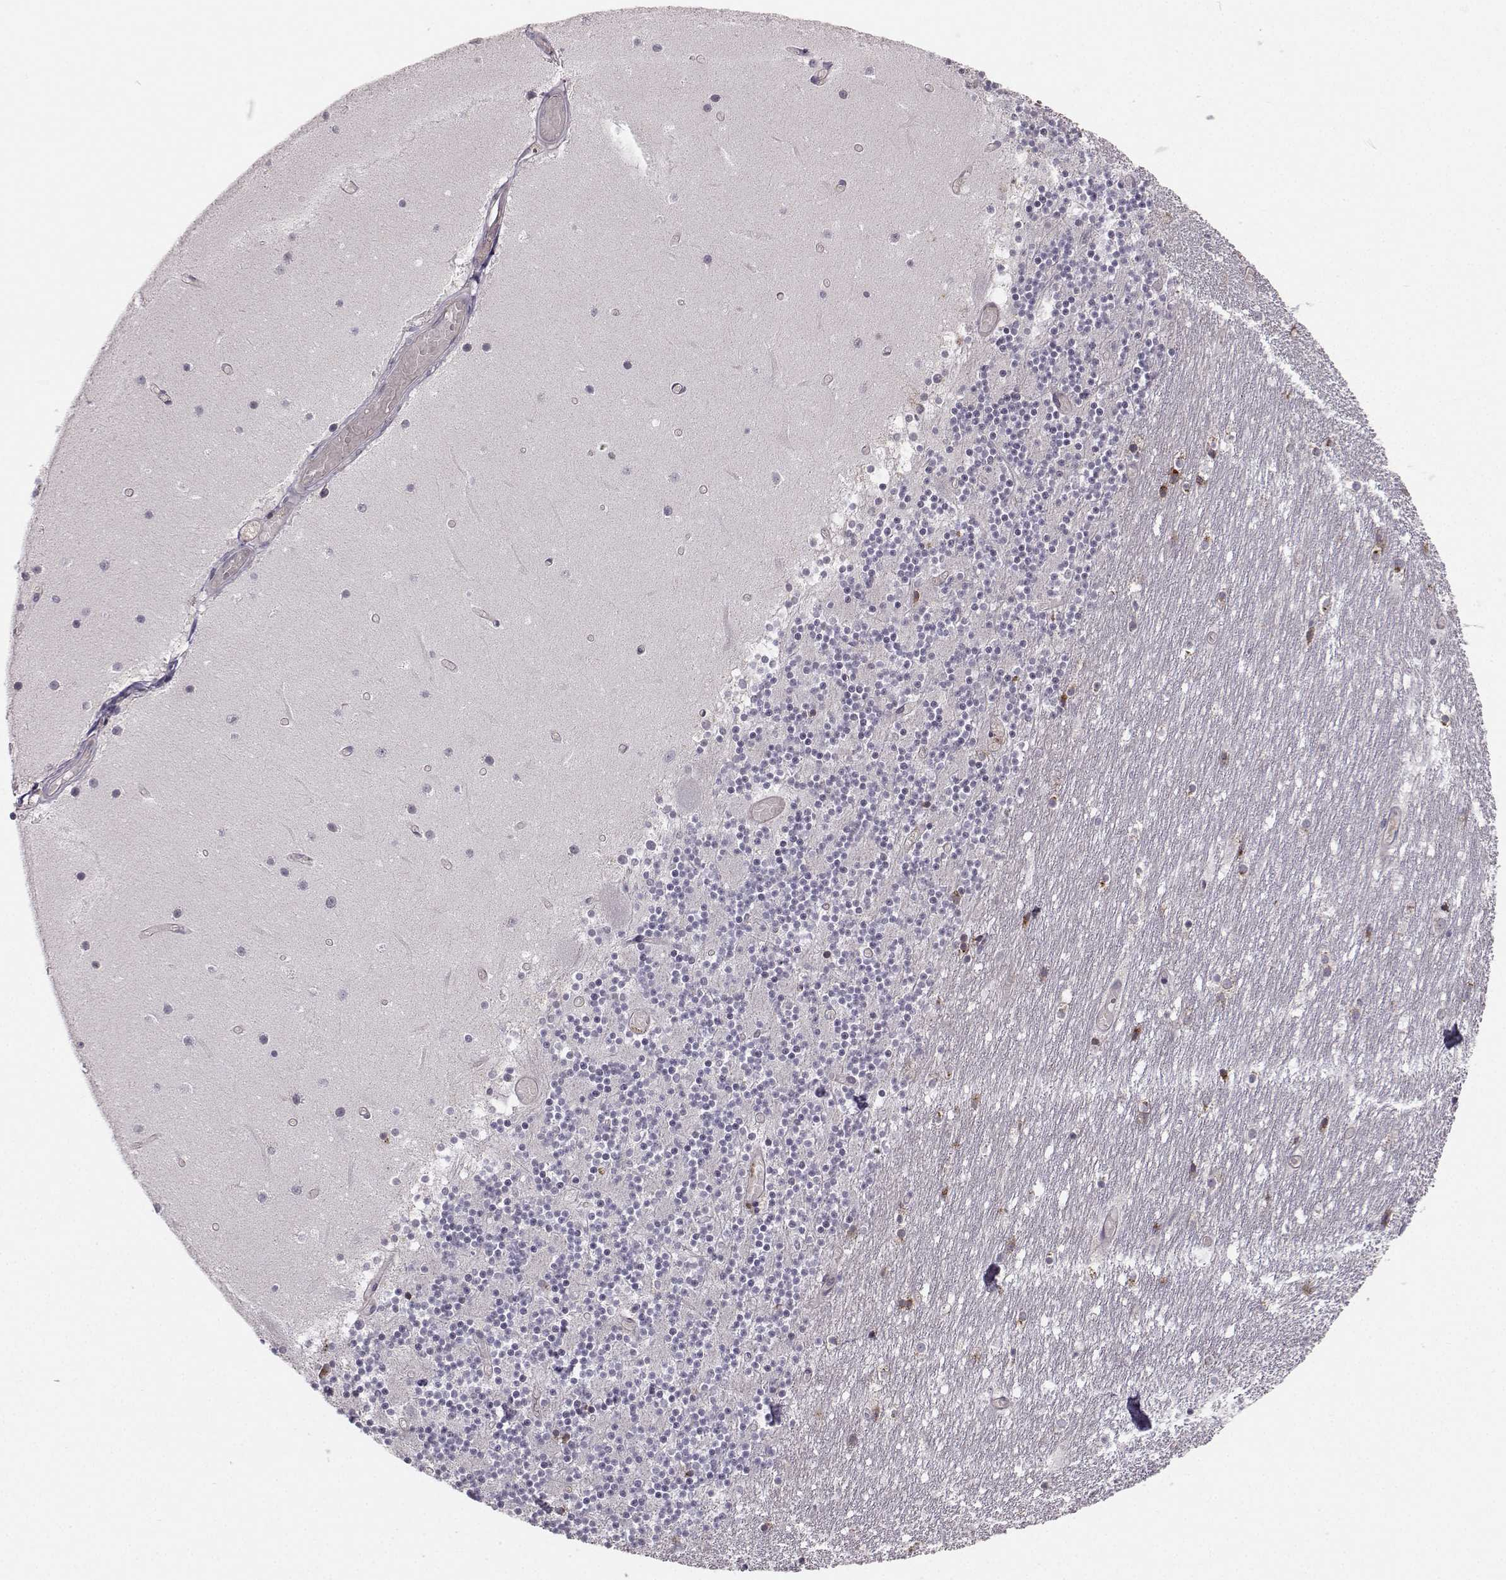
{"staining": {"intensity": "strong", "quantity": "<25%", "location": "cytoplasmic/membranous"}, "tissue": "cerebellum", "cell_type": "Cells in granular layer", "image_type": "normal", "snomed": [{"axis": "morphology", "description": "Normal tissue, NOS"}, {"axis": "topography", "description": "Cerebellum"}], "caption": "IHC (DAB) staining of unremarkable human cerebellum exhibits strong cytoplasmic/membranous protein staining in about <25% of cells in granular layer. (DAB IHC with brightfield microscopy, high magnification).", "gene": "OPRD1", "patient": {"sex": "female", "age": 28}}